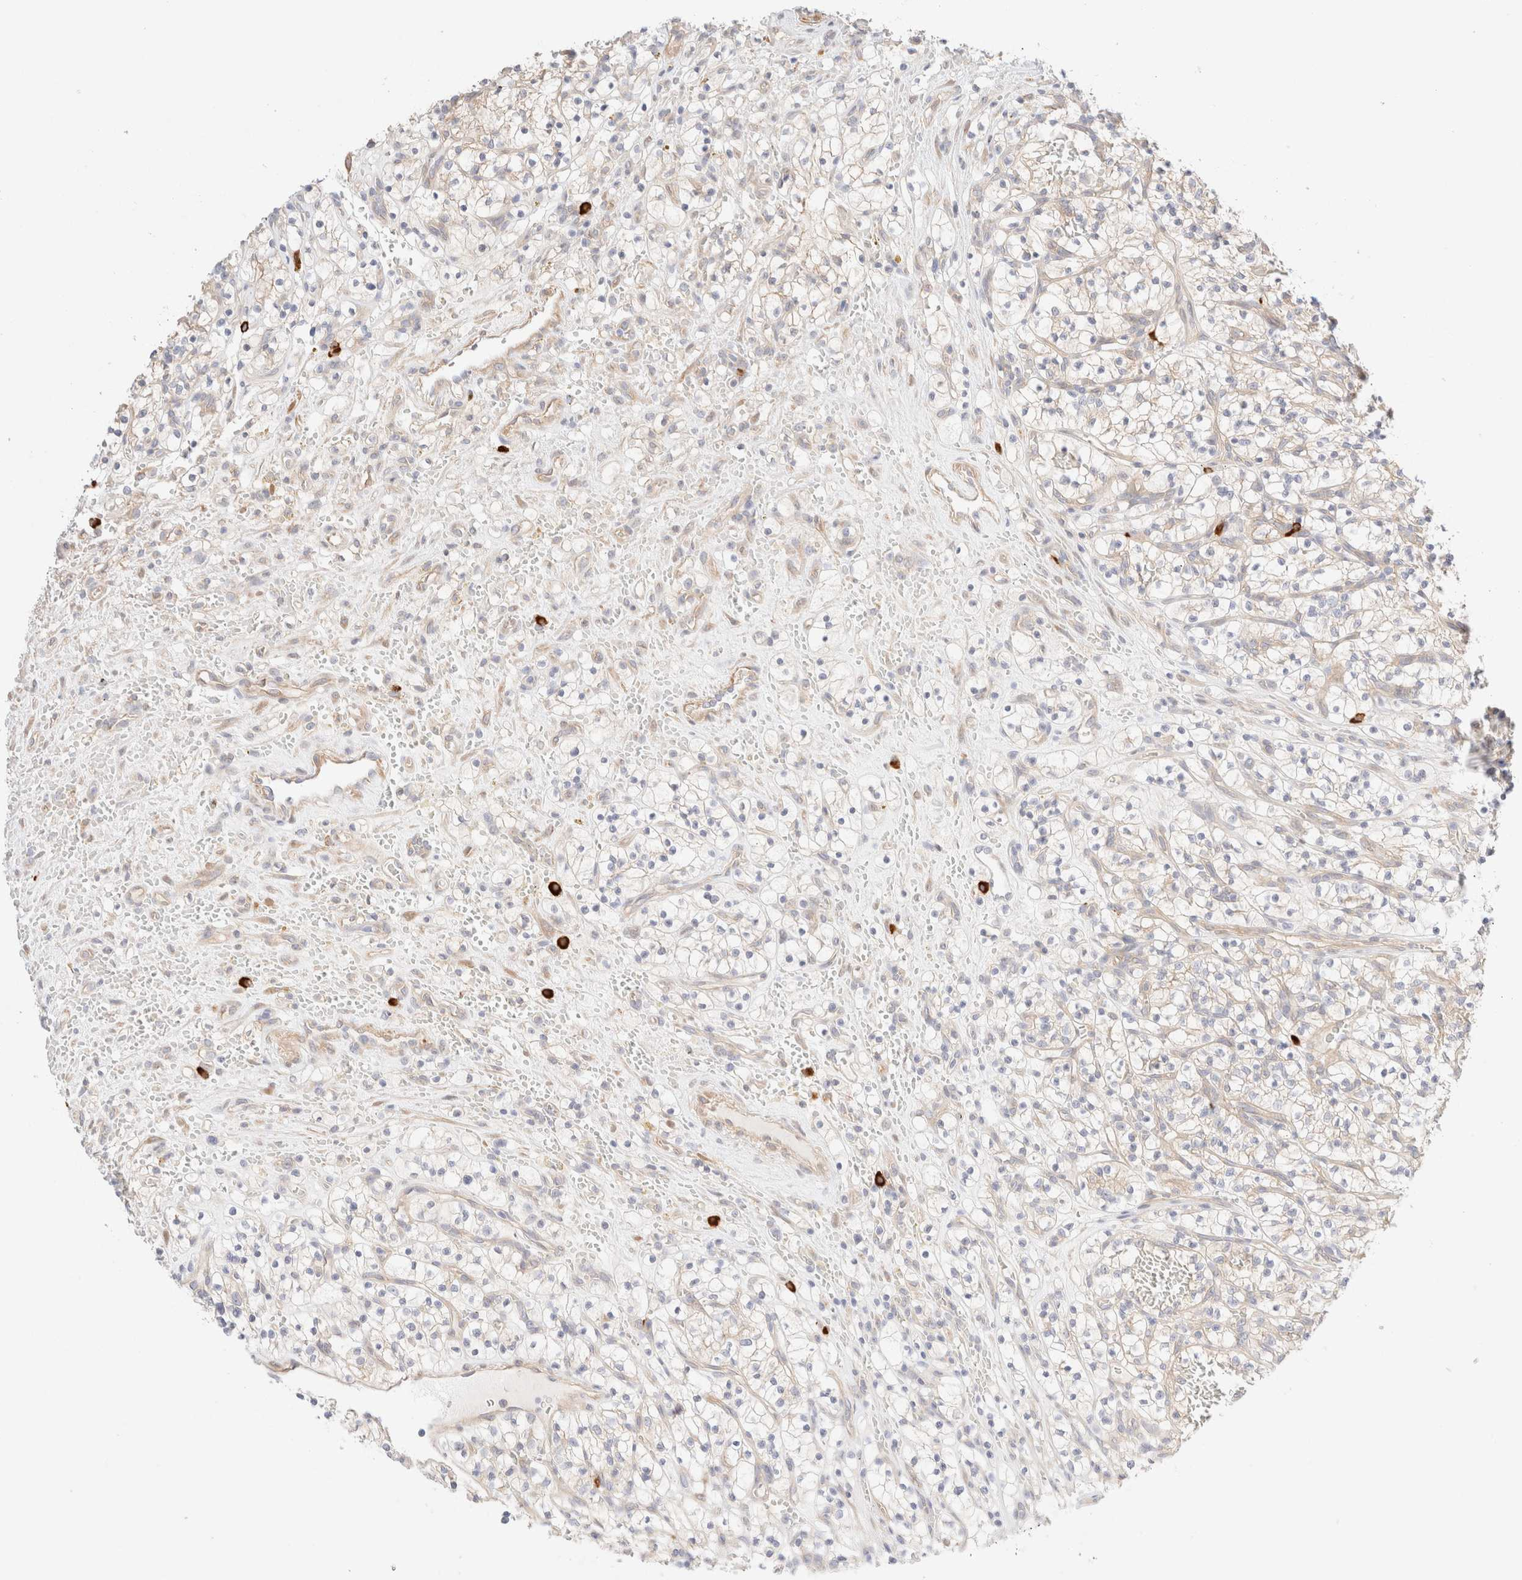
{"staining": {"intensity": "negative", "quantity": "none", "location": "none"}, "tissue": "renal cancer", "cell_type": "Tumor cells", "image_type": "cancer", "snomed": [{"axis": "morphology", "description": "Adenocarcinoma, NOS"}, {"axis": "topography", "description": "Kidney"}], "caption": "Immunohistochemistry micrograph of human renal cancer stained for a protein (brown), which displays no staining in tumor cells.", "gene": "NIBAN2", "patient": {"sex": "female", "age": 57}}